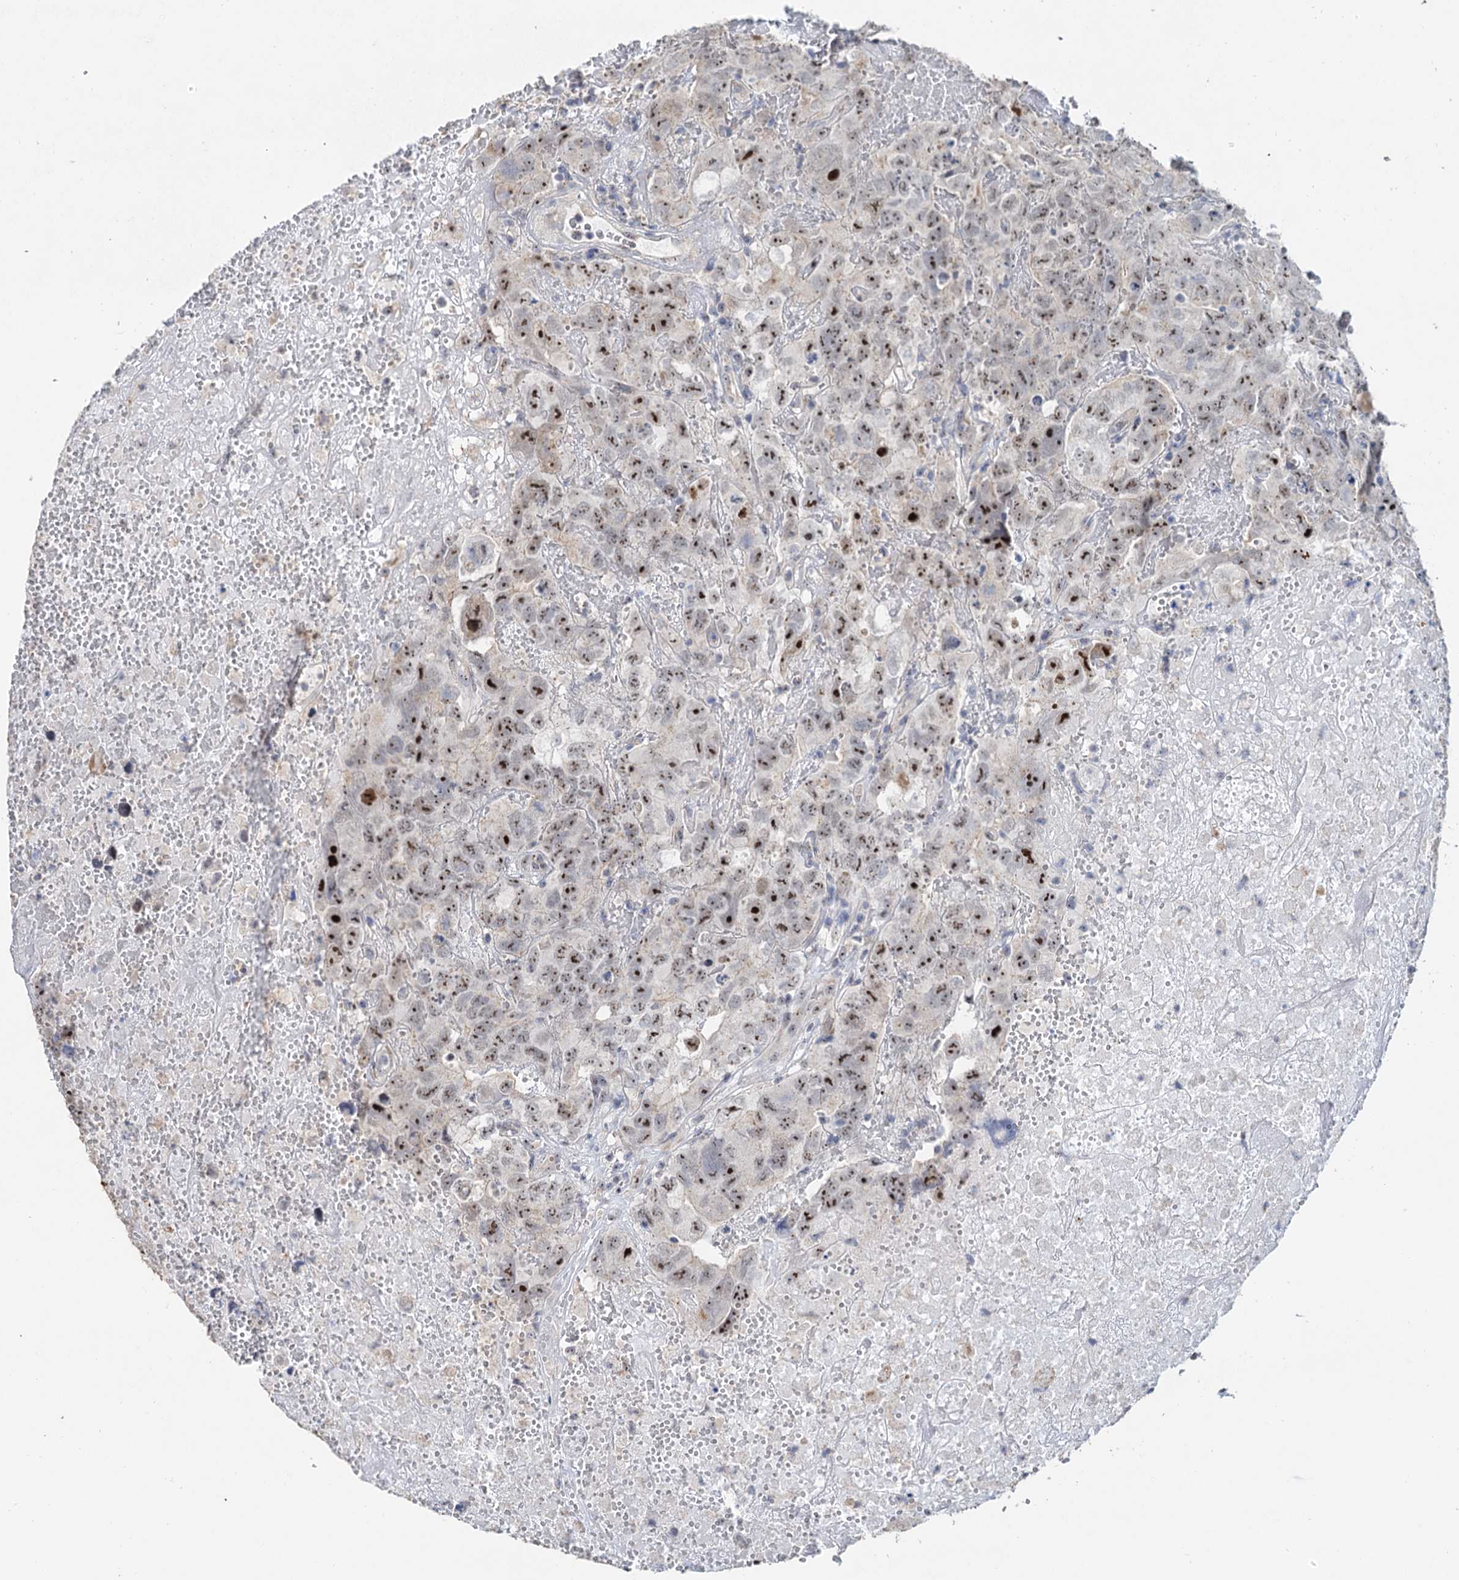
{"staining": {"intensity": "moderate", "quantity": ">75%", "location": "nuclear"}, "tissue": "testis cancer", "cell_type": "Tumor cells", "image_type": "cancer", "snomed": [{"axis": "morphology", "description": "Carcinoma, Embryonal, NOS"}, {"axis": "topography", "description": "Testis"}], "caption": "IHC micrograph of human testis cancer stained for a protein (brown), which shows medium levels of moderate nuclear positivity in approximately >75% of tumor cells.", "gene": "C2CD3", "patient": {"sex": "male", "age": 45}}